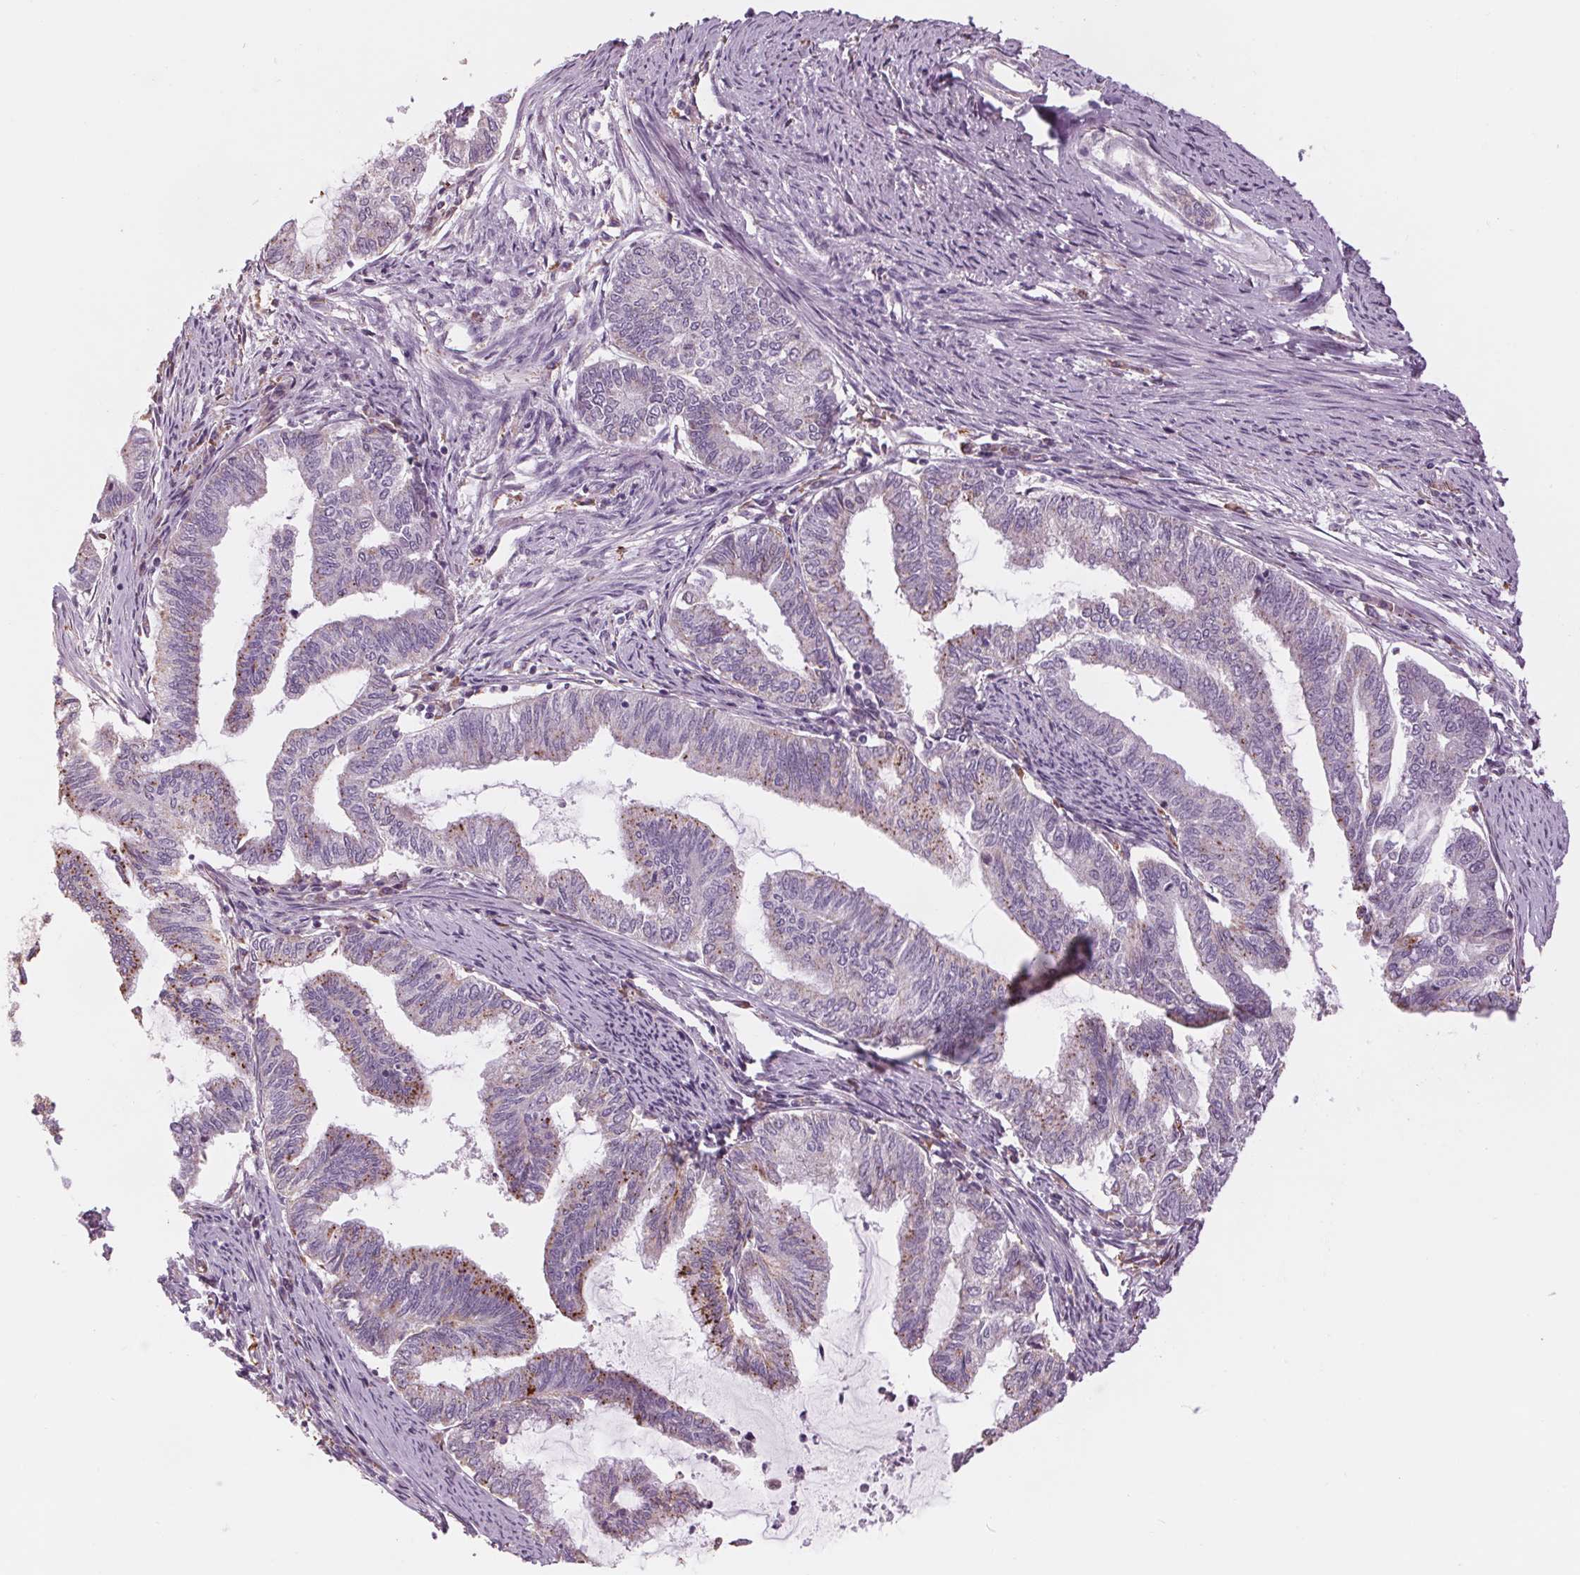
{"staining": {"intensity": "moderate", "quantity": "<25%", "location": "cytoplasmic/membranous"}, "tissue": "endometrial cancer", "cell_type": "Tumor cells", "image_type": "cancer", "snomed": [{"axis": "morphology", "description": "Adenocarcinoma, NOS"}, {"axis": "topography", "description": "Endometrium"}], "caption": "Human endometrial cancer (adenocarcinoma) stained for a protein (brown) exhibits moderate cytoplasmic/membranous positive expression in about <25% of tumor cells.", "gene": "SAMD5", "patient": {"sex": "female", "age": 79}}